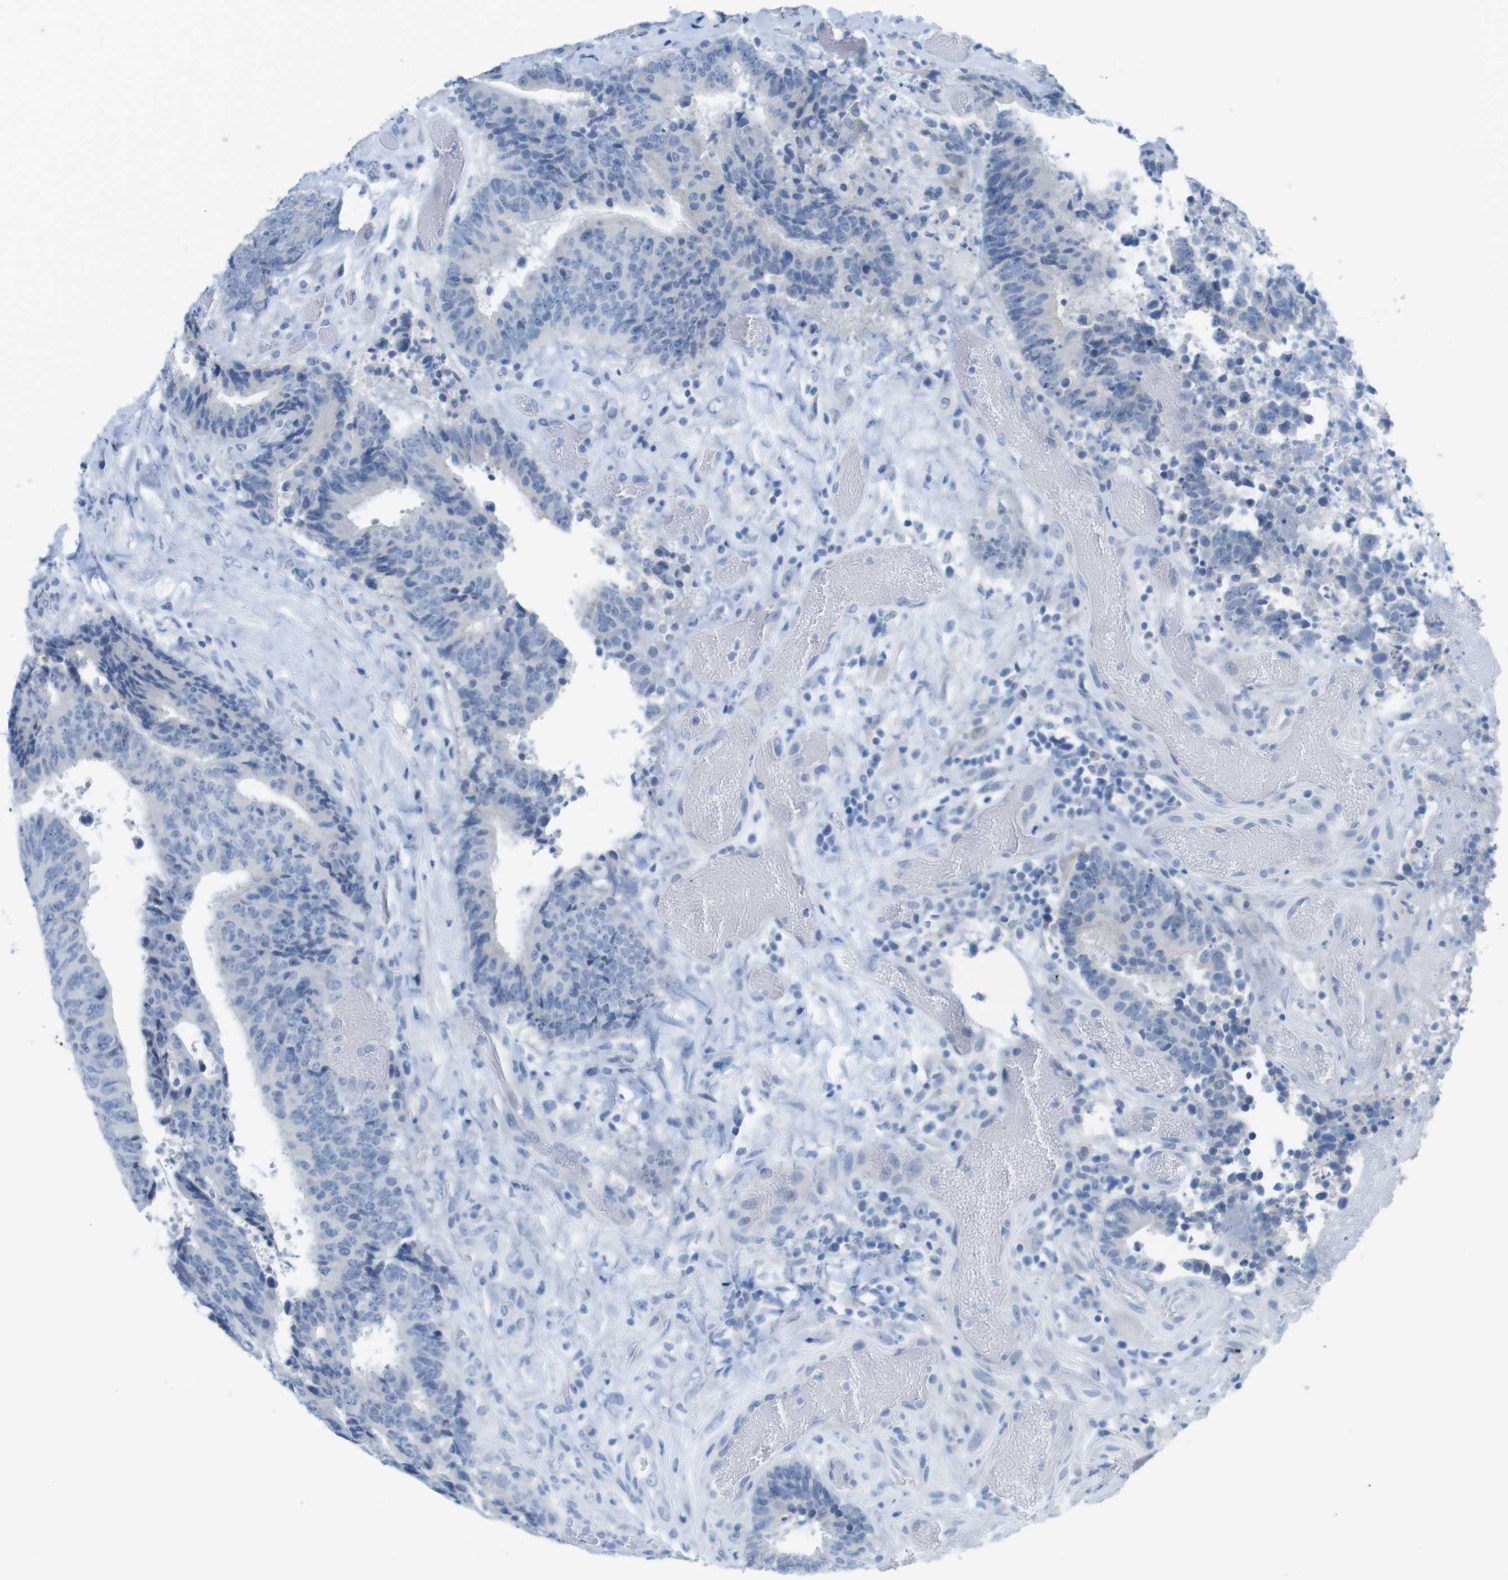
{"staining": {"intensity": "negative", "quantity": "none", "location": "none"}, "tissue": "colorectal cancer", "cell_type": "Tumor cells", "image_type": "cancer", "snomed": [{"axis": "morphology", "description": "Adenocarcinoma, NOS"}, {"axis": "topography", "description": "Rectum"}], "caption": "Micrograph shows no significant protein expression in tumor cells of adenocarcinoma (colorectal).", "gene": "GAP43", "patient": {"sex": "male", "age": 72}}